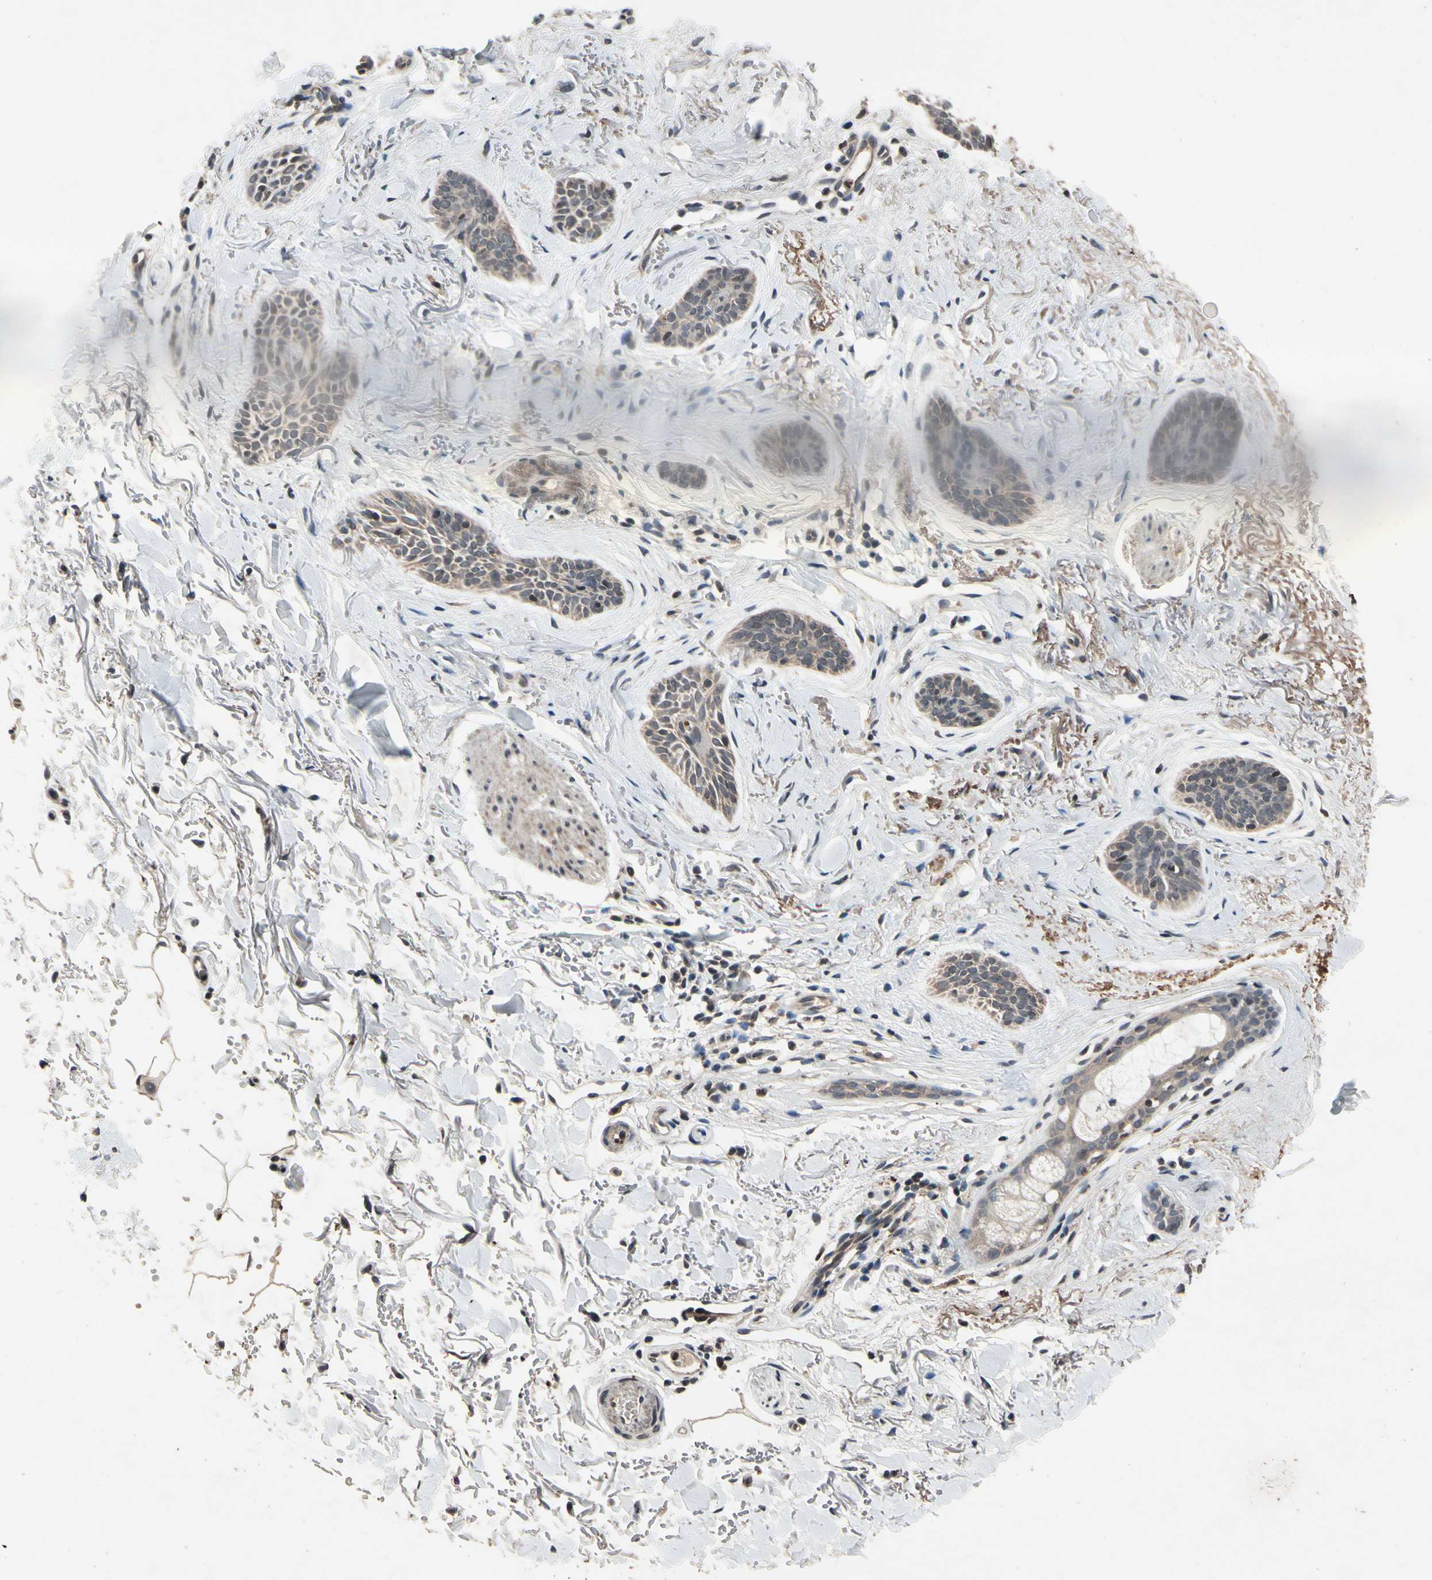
{"staining": {"intensity": "weak", "quantity": ">75%", "location": "cytoplasmic/membranous"}, "tissue": "skin cancer", "cell_type": "Tumor cells", "image_type": "cancer", "snomed": [{"axis": "morphology", "description": "Basal cell carcinoma"}, {"axis": "topography", "description": "Skin"}], "caption": "An image of human skin basal cell carcinoma stained for a protein demonstrates weak cytoplasmic/membranous brown staining in tumor cells. (brown staining indicates protein expression, while blue staining denotes nuclei).", "gene": "DPY19L3", "patient": {"sex": "female", "age": 84}}